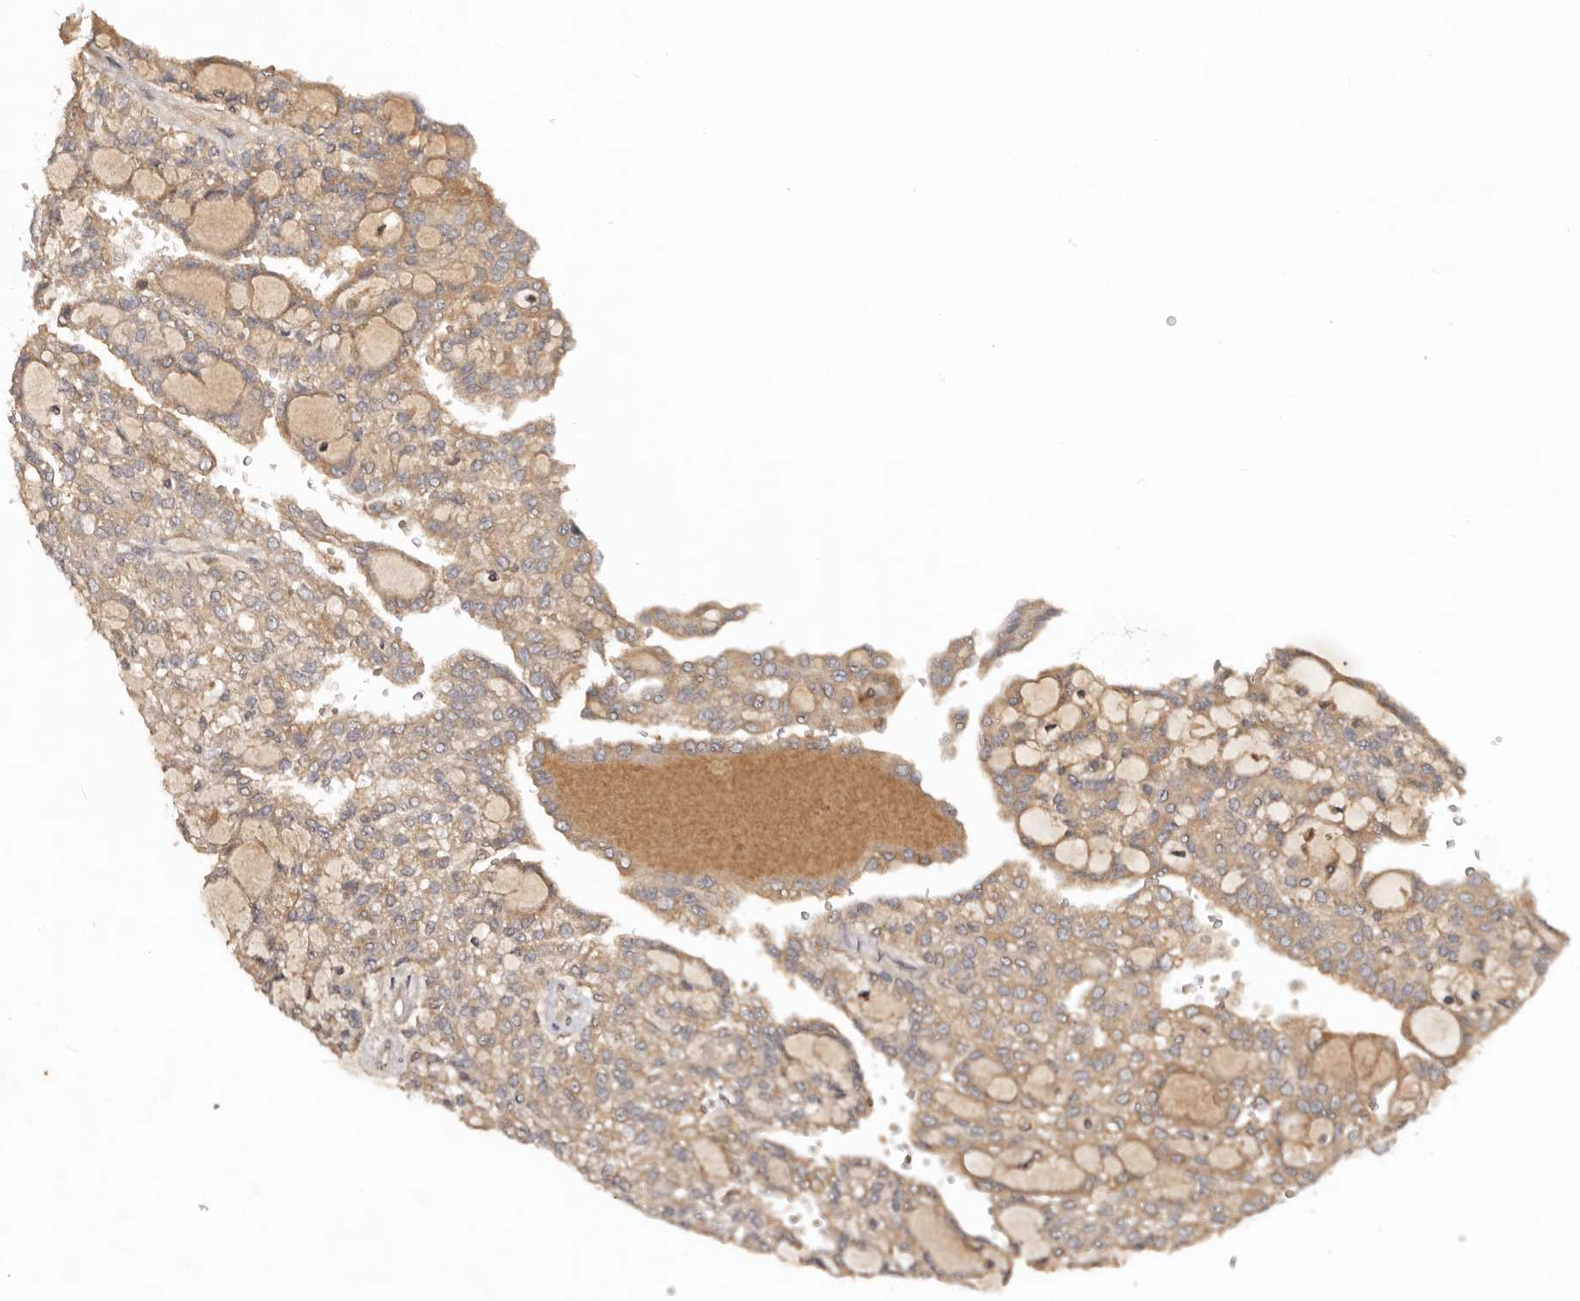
{"staining": {"intensity": "moderate", "quantity": ">75%", "location": "cytoplasmic/membranous"}, "tissue": "renal cancer", "cell_type": "Tumor cells", "image_type": "cancer", "snomed": [{"axis": "morphology", "description": "Adenocarcinoma, NOS"}, {"axis": "topography", "description": "Kidney"}], "caption": "This micrograph displays immunohistochemistry (IHC) staining of human renal cancer, with medium moderate cytoplasmic/membranous staining in about >75% of tumor cells.", "gene": "PKIB", "patient": {"sex": "male", "age": 63}}